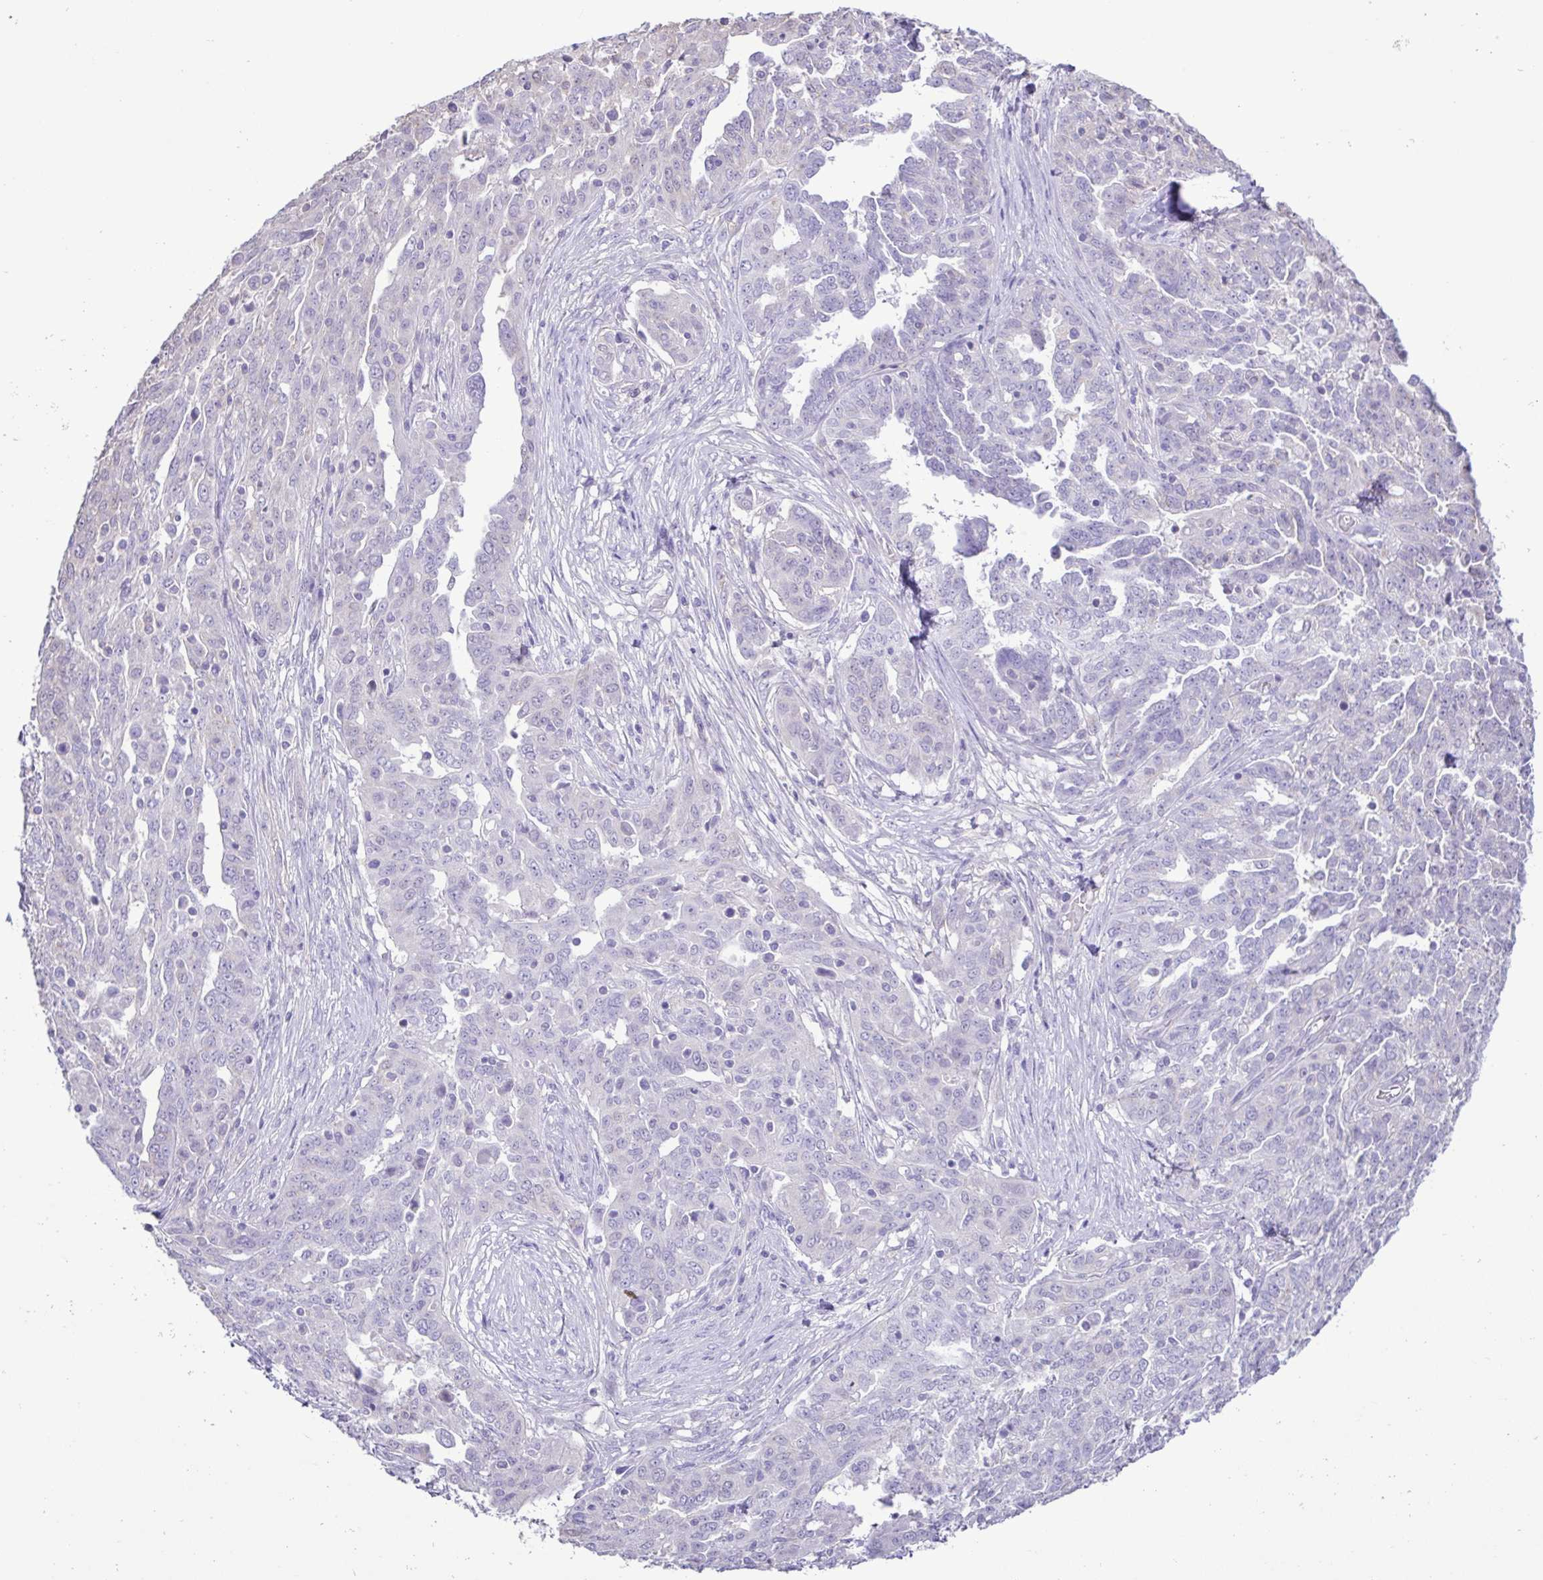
{"staining": {"intensity": "negative", "quantity": "none", "location": "none"}, "tissue": "ovarian cancer", "cell_type": "Tumor cells", "image_type": "cancer", "snomed": [{"axis": "morphology", "description": "Cystadenocarcinoma, serous, NOS"}, {"axis": "topography", "description": "Ovary"}], "caption": "DAB immunohistochemical staining of ovarian cancer demonstrates no significant expression in tumor cells.", "gene": "CYP17A1", "patient": {"sex": "female", "age": 67}}